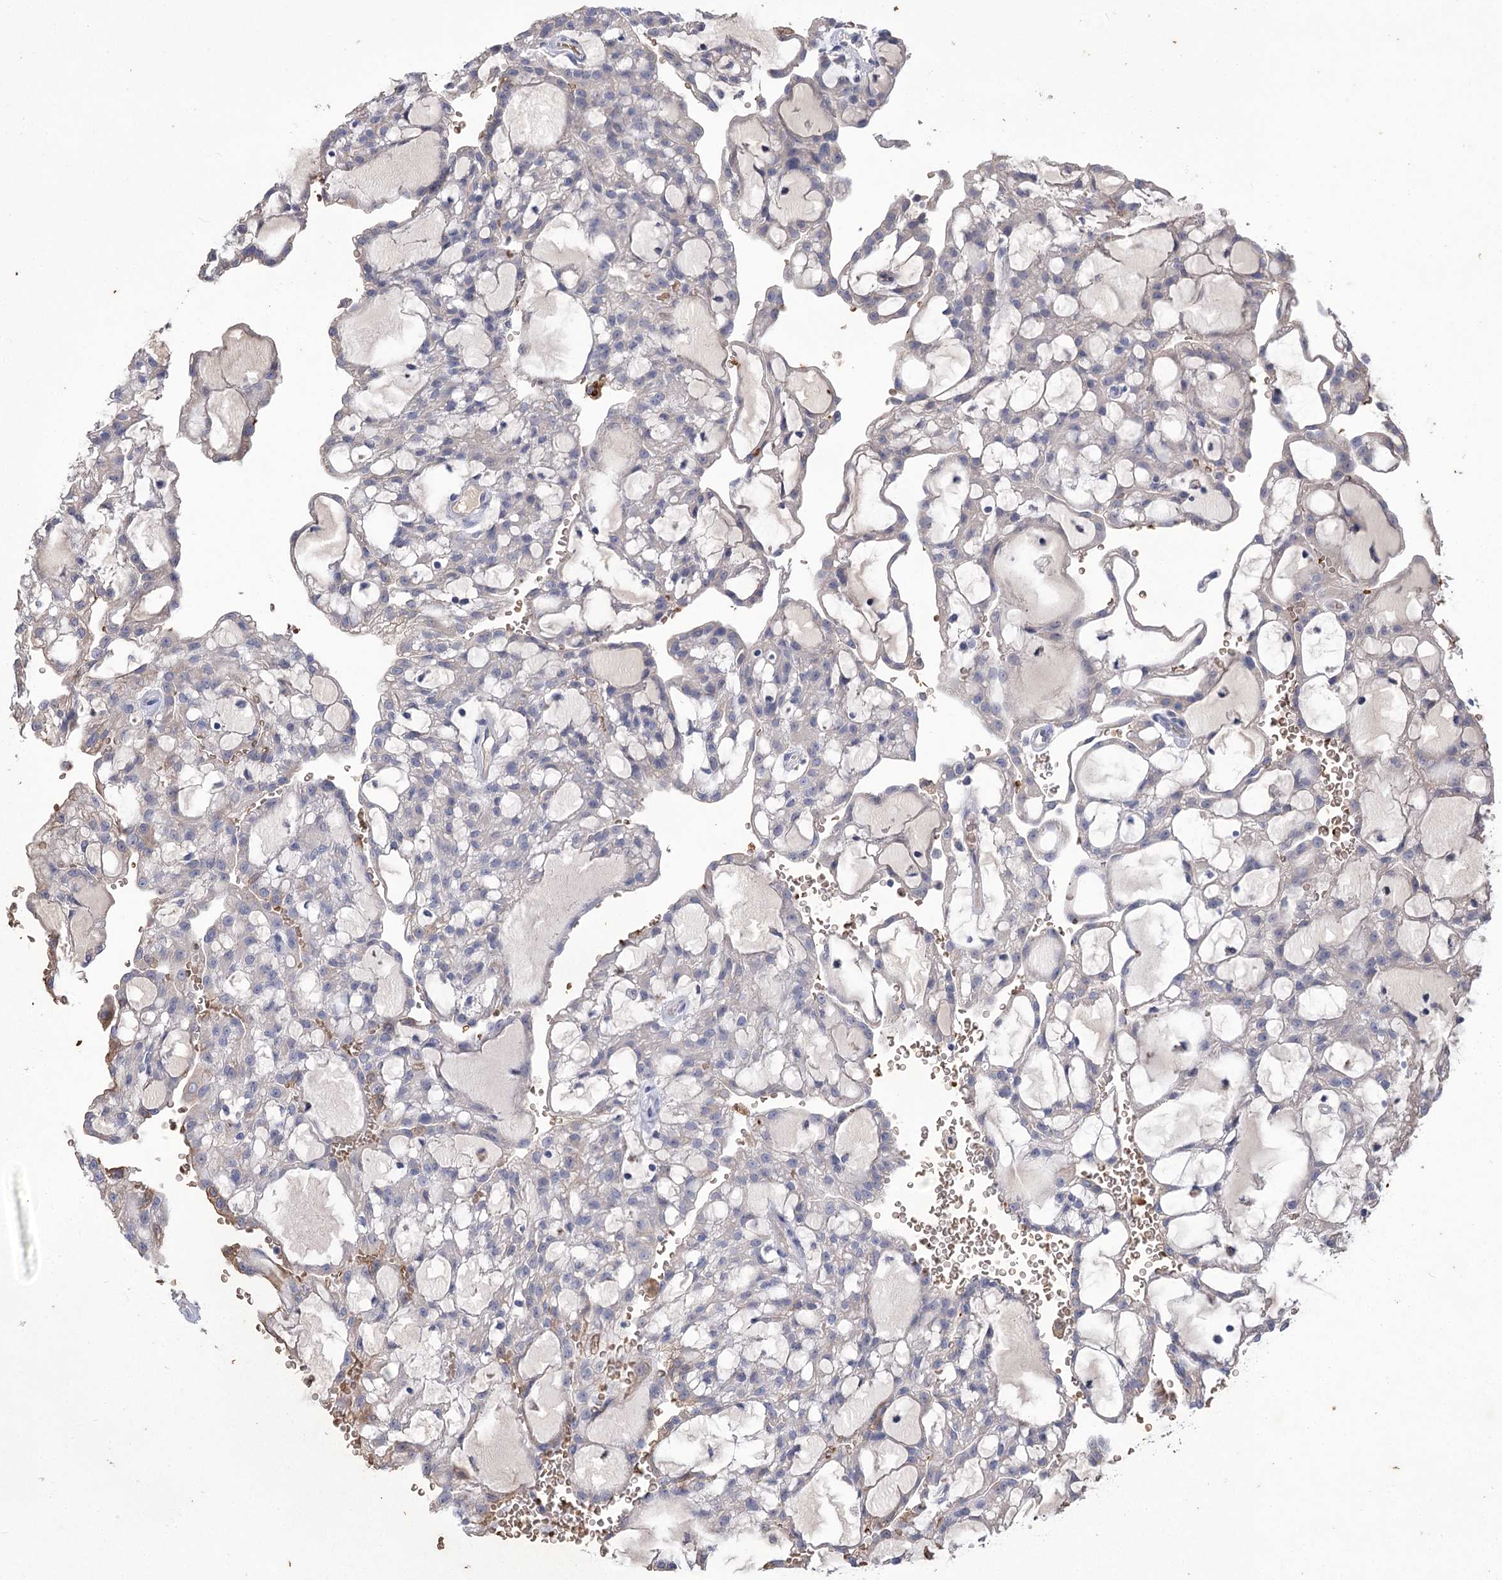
{"staining": {"intensity": "negative", "quantity": "none", "location": "none"}, "tissue": "renal cancer", "cell_type": "Tumor cells", "image_type": "cancer", "snomed": [{"axis": "morphology", "description": "Adenocarcinoma, NOS"}, {"axis": "topography", "description": "Kidney"}], "caption": "Immunohistochemistry (IHC) image of neoplastic tissue: human adenocarcinoma (renal) stained with DAB reveals no significant protein staining in tumor cells.", "gene": "HBA1", "patient": {"sex": "male", "age": 63}}